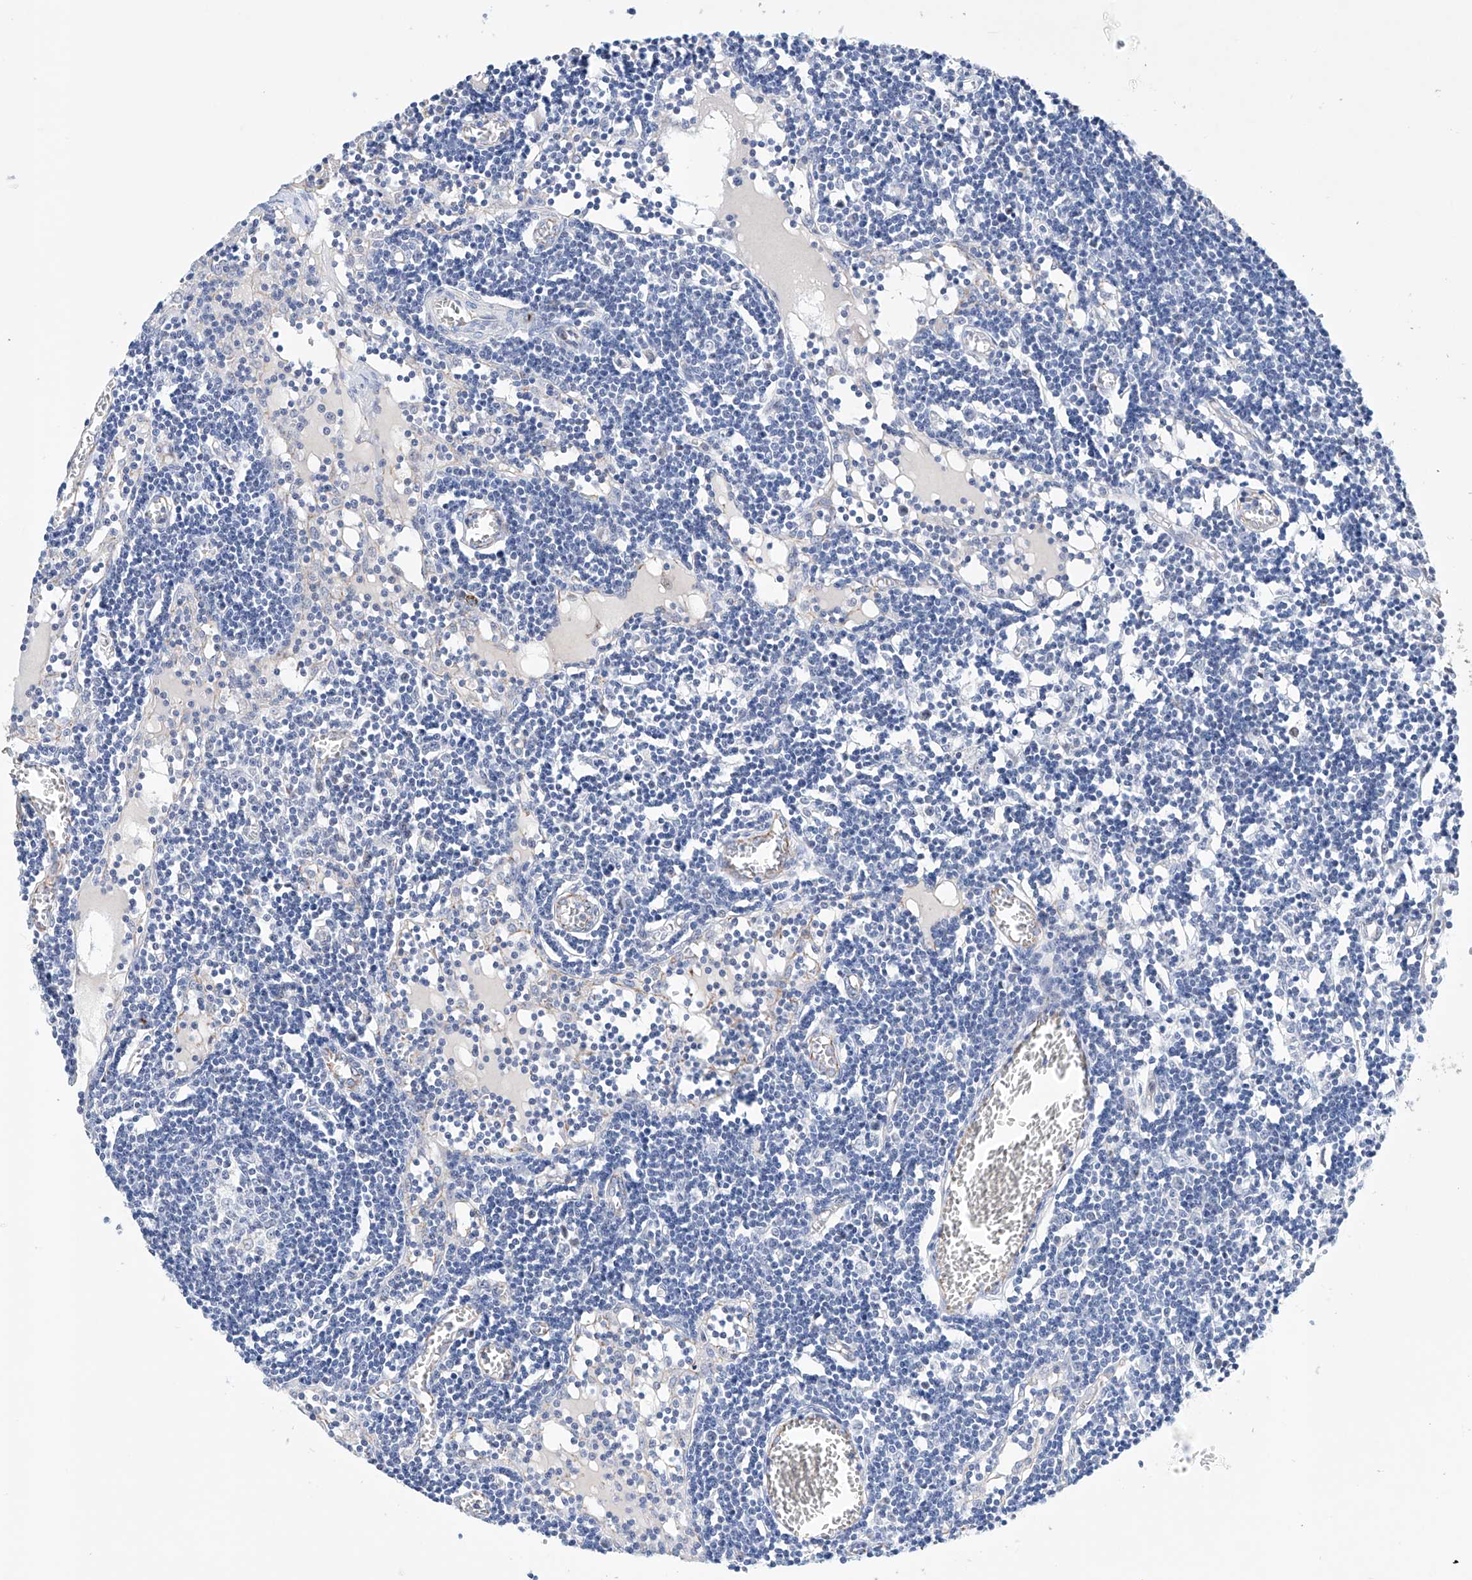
{"staining": {"intensity": "negative", "quantity": "none", "location": "none"}, "tissue": "lymph node", "cell_type": "Germinal center cells", "image_type": "normal", "snomed": [{"axis": "morphology", "description": "Normal tissue, NOS"}, {"axis": "topography", "description": "Lymph node"}], "caption": "Immunohistochemistry histopathology image of normal lymph node: lymph node stained with DAB (3,3'-diaminobenzidine) shows no significant protein positivity in germinal center cells.", "gene": "ETV7", "patient": {"sex": "female", "age": 11}}